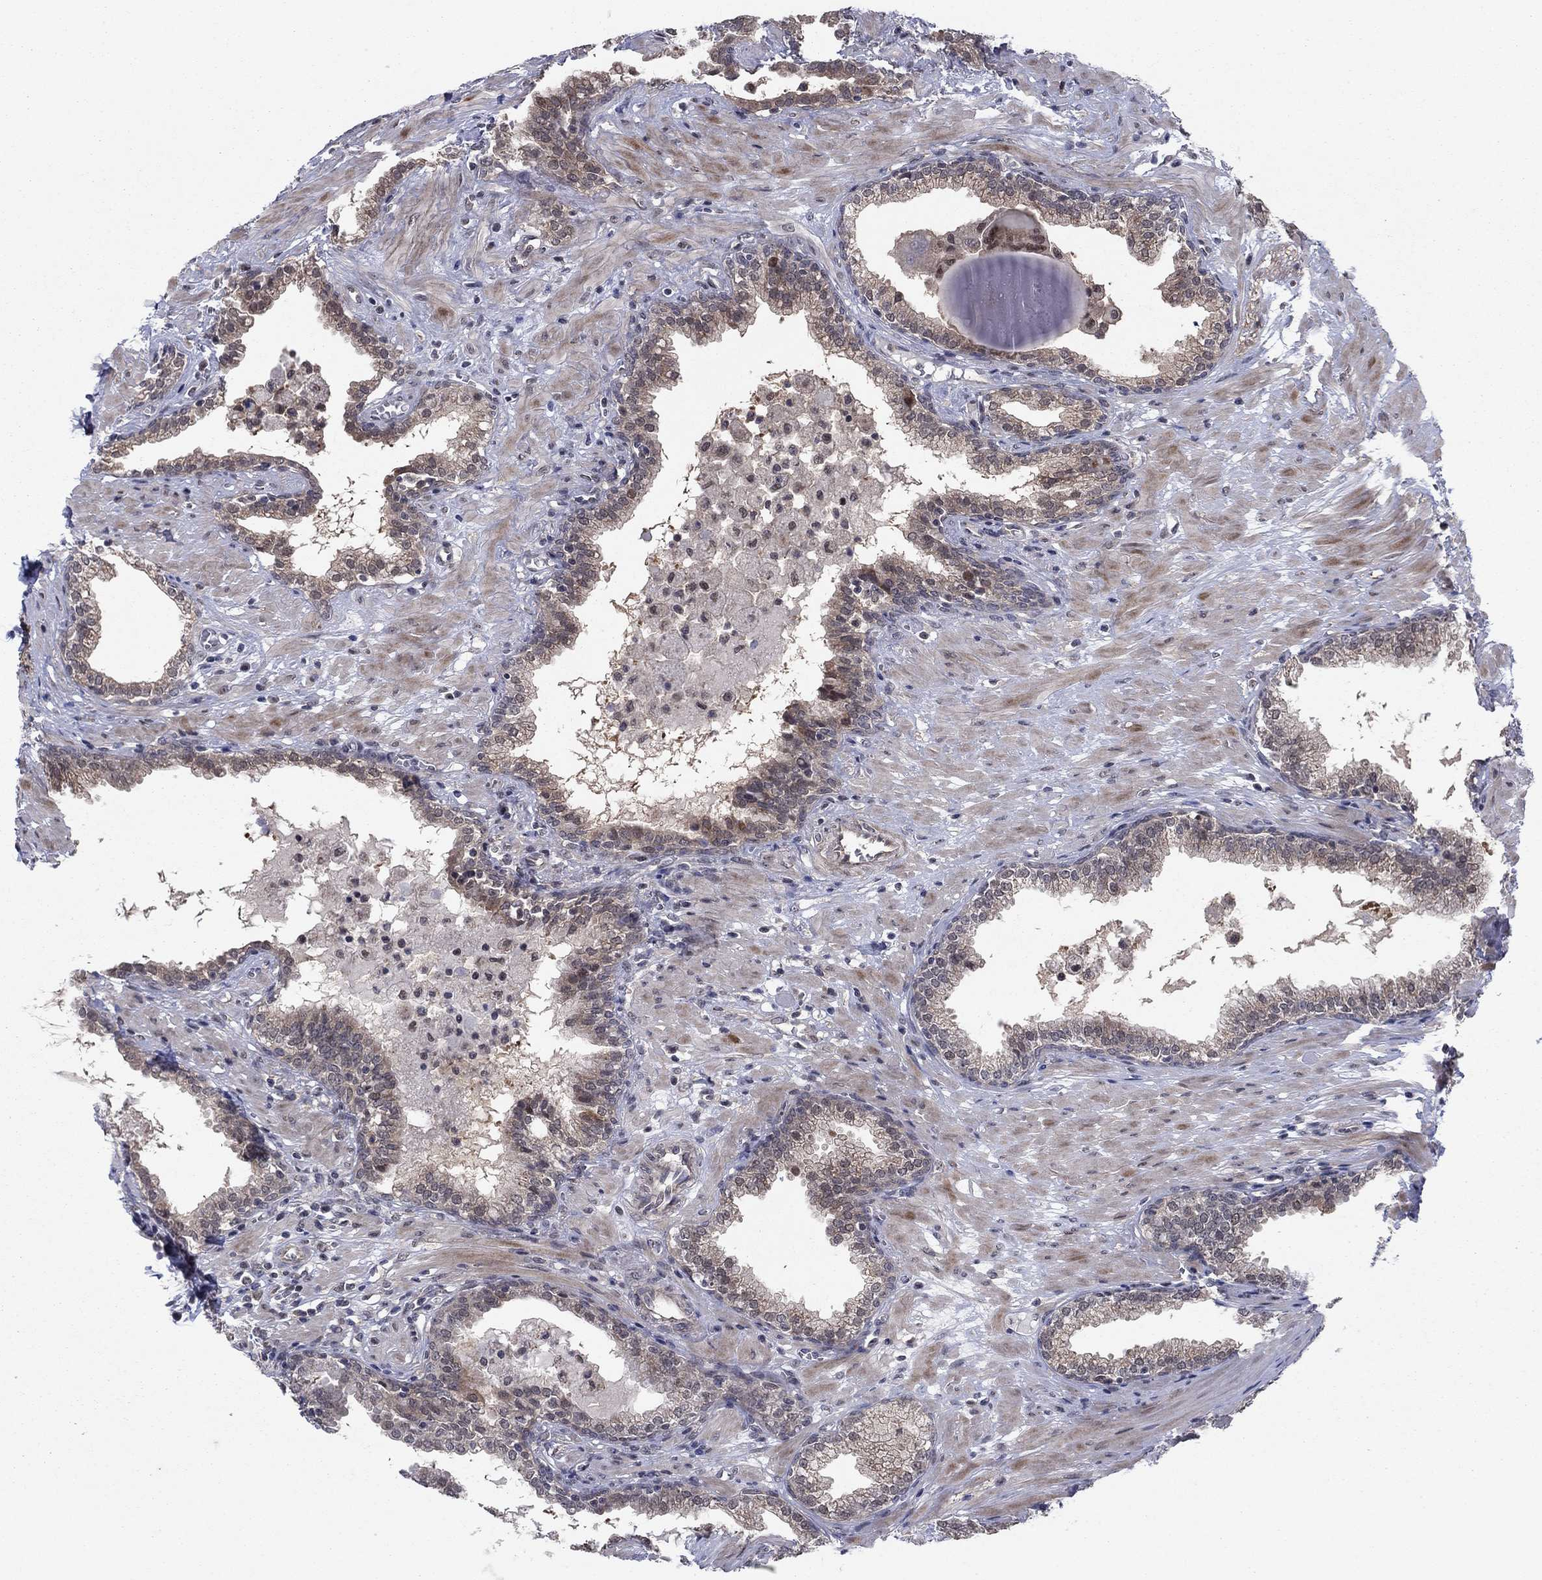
{"staining": {"intensity": "weak", "quantity": "25%-75%", "location": "cytoplasmic/membranous"}, "tissue": "prostate", "cell_type": "Glandular cells", "image_type": "normal", "snomed": [{"axis": "morphology", "description": "Normal tissue, NOS"}, {"axis": "topography", "description": "Prostate"}], "caption": "Weak cytoplasmic/membranous expression is present in approximately 25%-75% of glandular cells in benign prostate.", "gene": "PSMC1", "patient": {"sex": "male", "age": 64}}